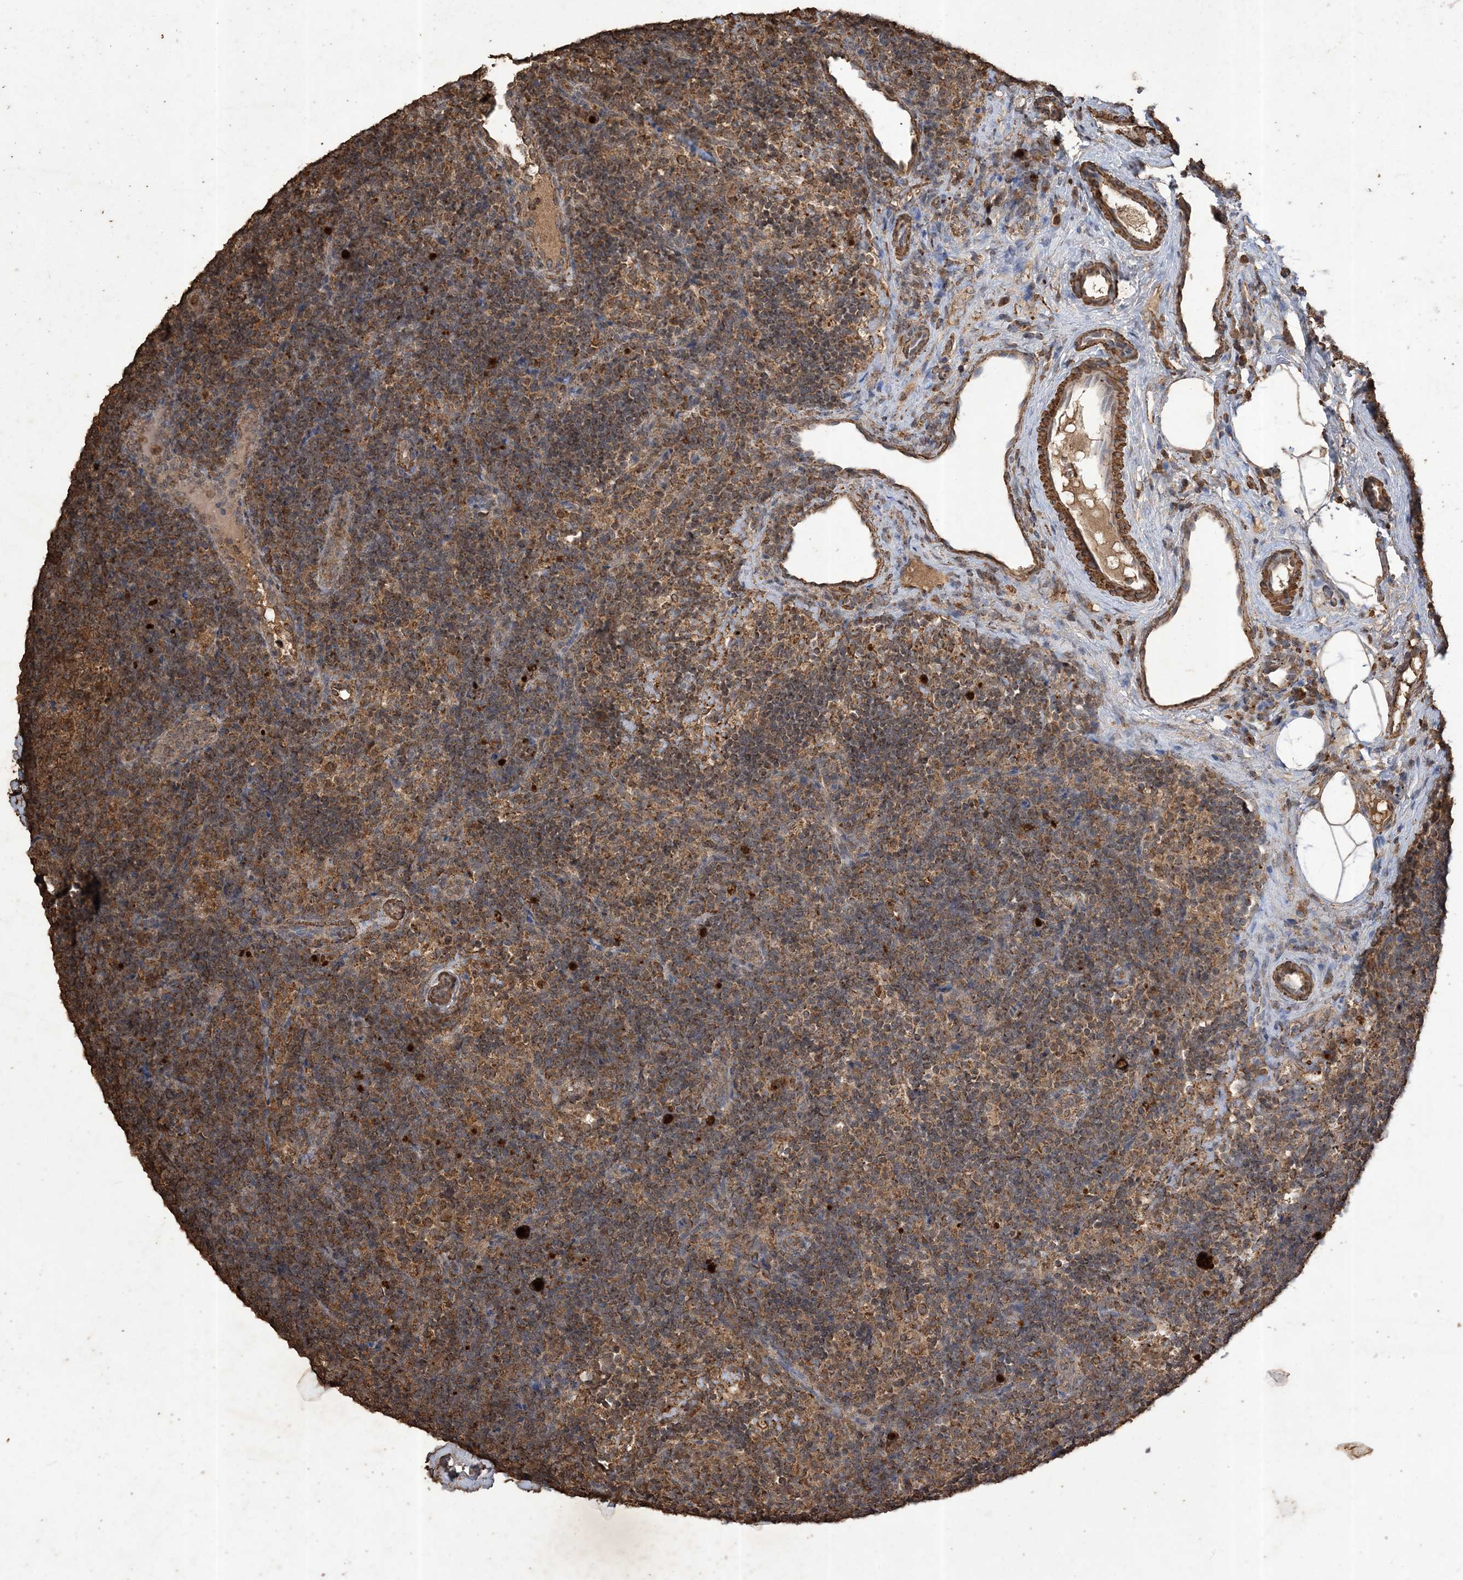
{"staining": {"intensity": "moderate", "quantity": ">75%", "location": "cytoplasmic/membranous"}, "tissue": "lymph node", "cell_type": "Germinal center cells", "image_type": "normal", "snomed": [{"axis": "morphology", "description": "Normal tissue, NOS"}, {"axis": "topography", "description": "Lymph node"}], "caption": "Brown immunohistochemical staining in benign lymph node exhibits moderate cytoplasmic/membranous staining in approximately >75% of germinal center cells. (Brightfield microscopy of DAB IHC at high magnification).", "gene": "HPS4", "patient": {"sex": "female", "age": 22}}